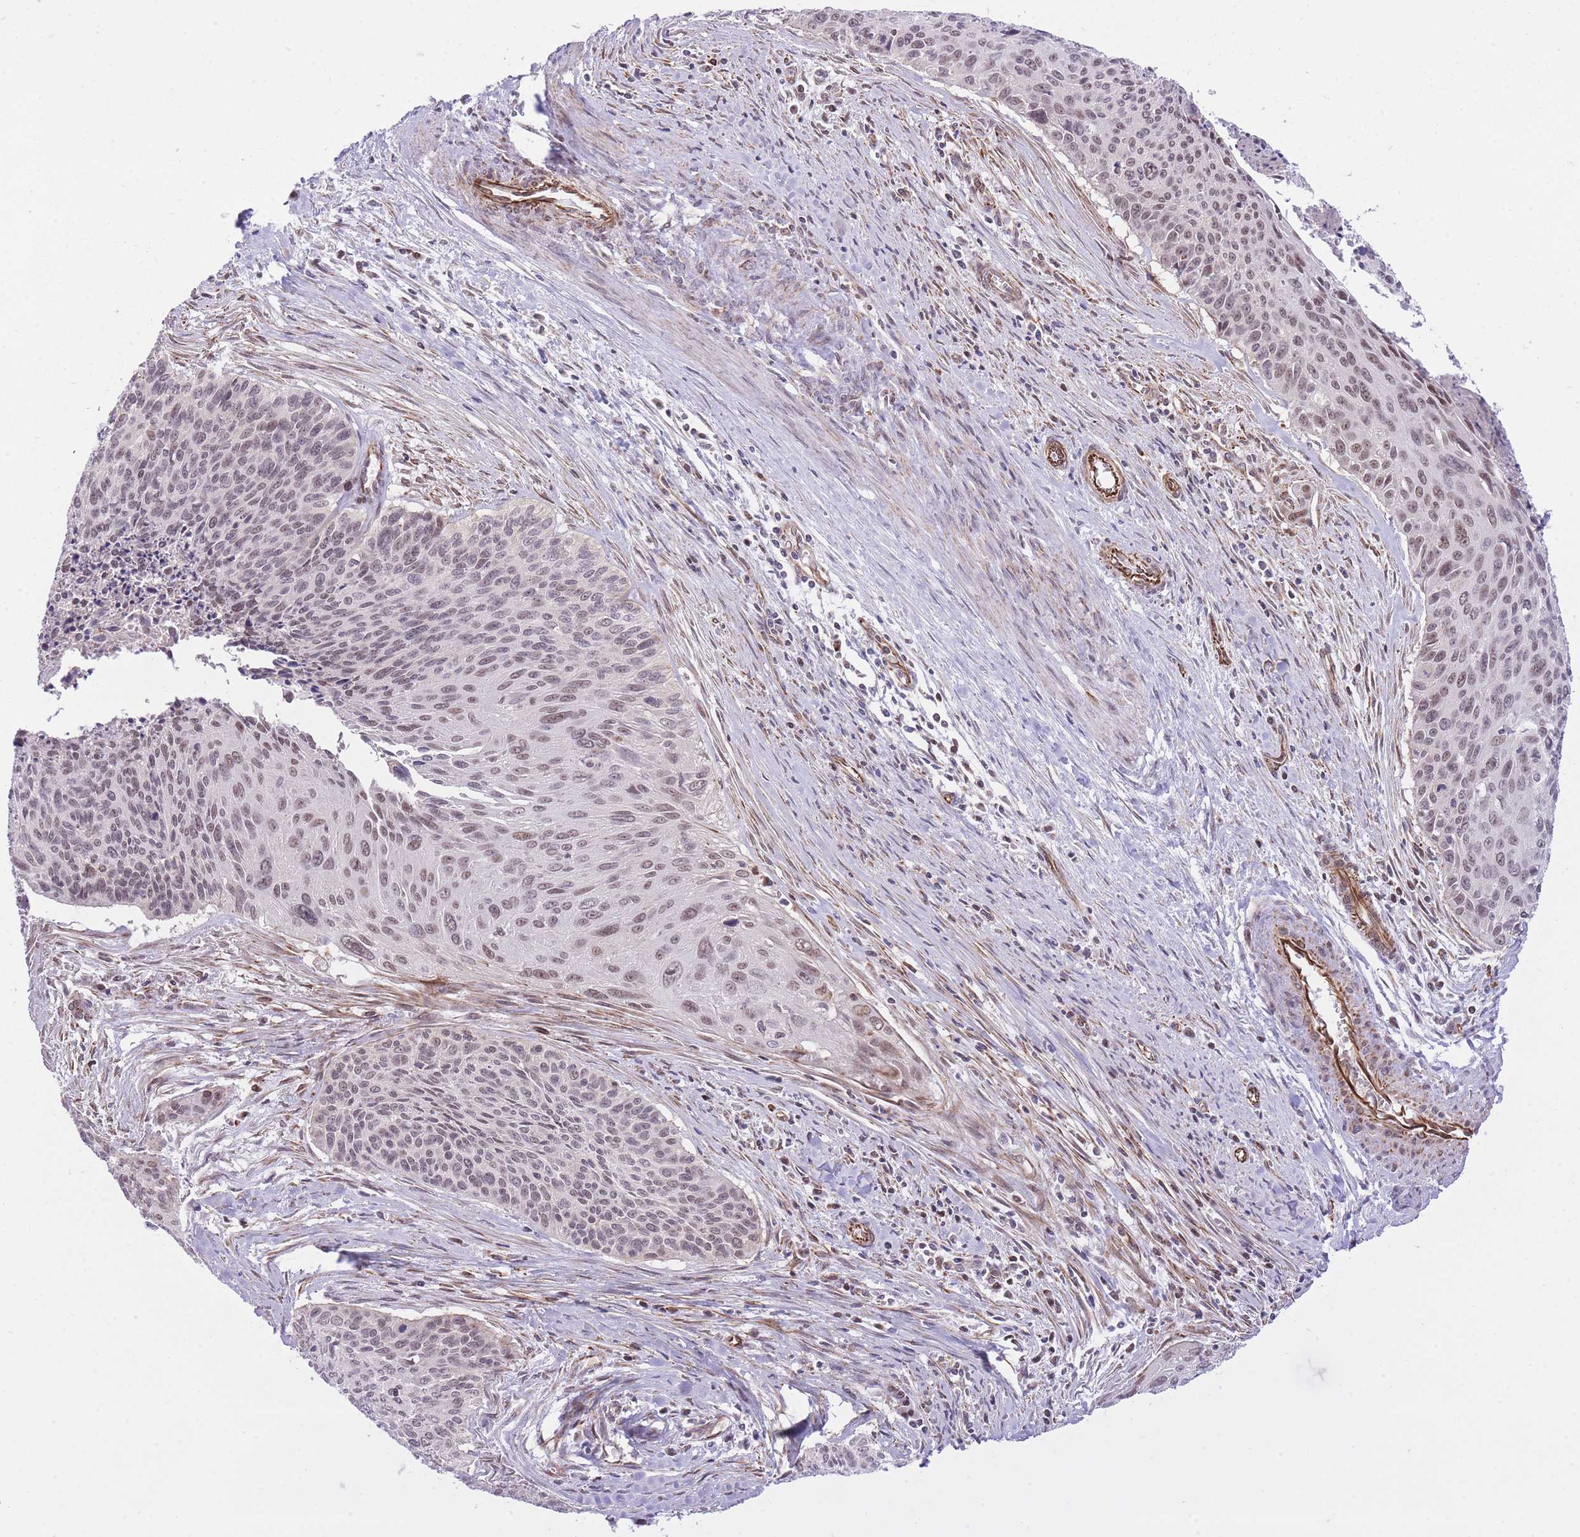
{"staining": {"intensity": "weak", "quantity": "25%-75%", "location": "nuclear"}, "tissue": "cervical cancer", "cell_type": "Tumor cells", "image_type": "cancer", "snomed": [{"axis": "morphology", "description": "Squamous cell carcinoma, NOS"}, {"axis": "topography", "description": "Cervix"}], "caption": "IHC (DAB) staining of cervical squamous cell carcinoma demonstrates weak nuclear protein positivity in approximately 25%-75% of tumor cells.", "gene": "ELL", "patient": {"sex": "female", "age": 55}}